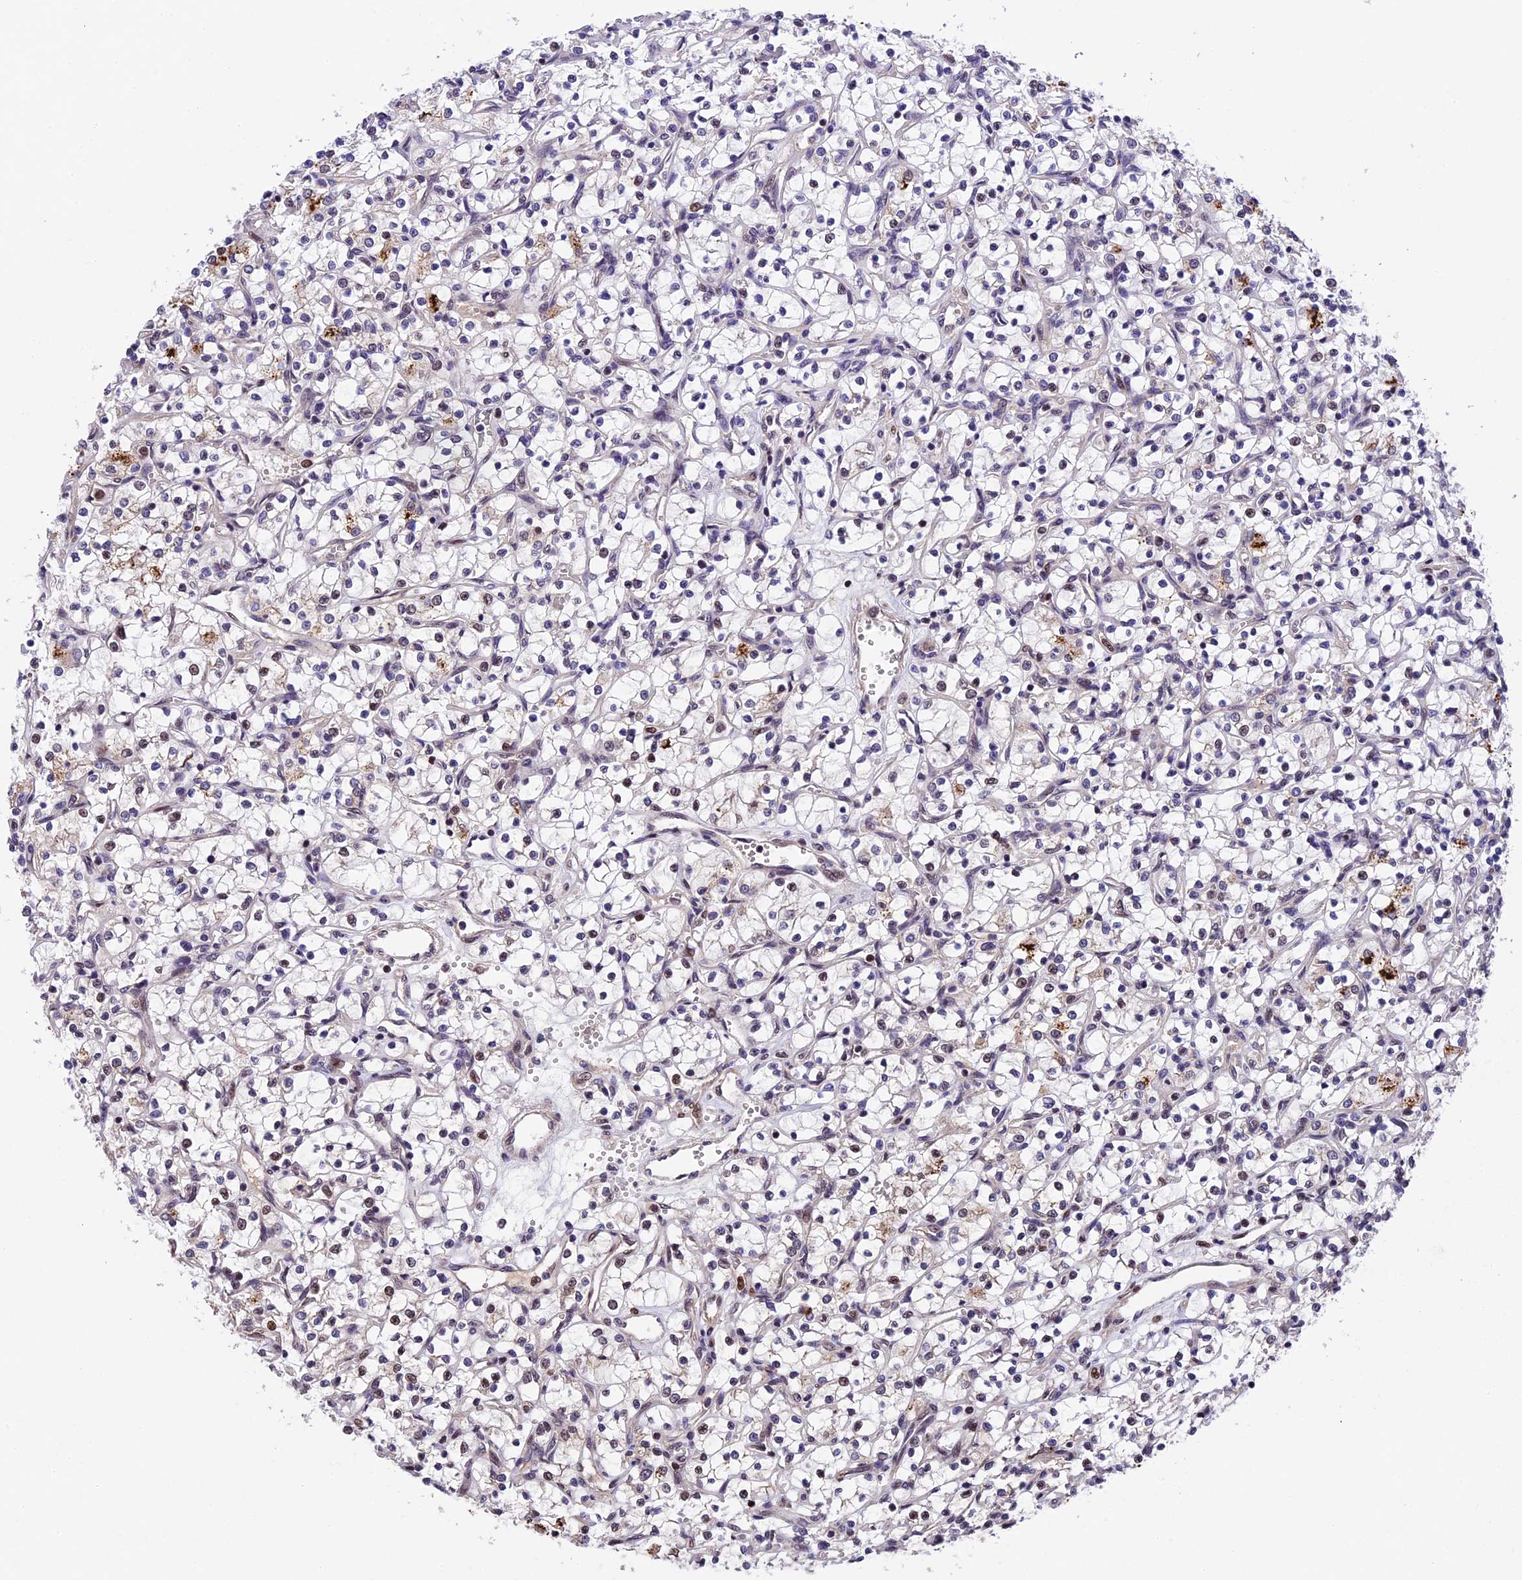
{"staining": {"intensity": "moderate", "quantity": "<25%", "location": "nuclear"}, "tissue": "renal cancer", "cell_type": "Tumor cells", "image_type": "cancer", "snomed": [{"axis": "morphology", "description": "Adenocarcinoma, NOS"}, {"axis": "topography", "description": "Kidney"}], "caption": "Tumor cells display moderate nuclear expression in approximately <25% of cells in renal adenocarcinoma. The staining is performed using DAB (3,3'-diaminobenzidine) brown chromogen to label protein expression. The nuclei are counter-stained blue using hematoxylin.", "gene": "CCSER1", "patient": {"sex": "female", "age": 69}}